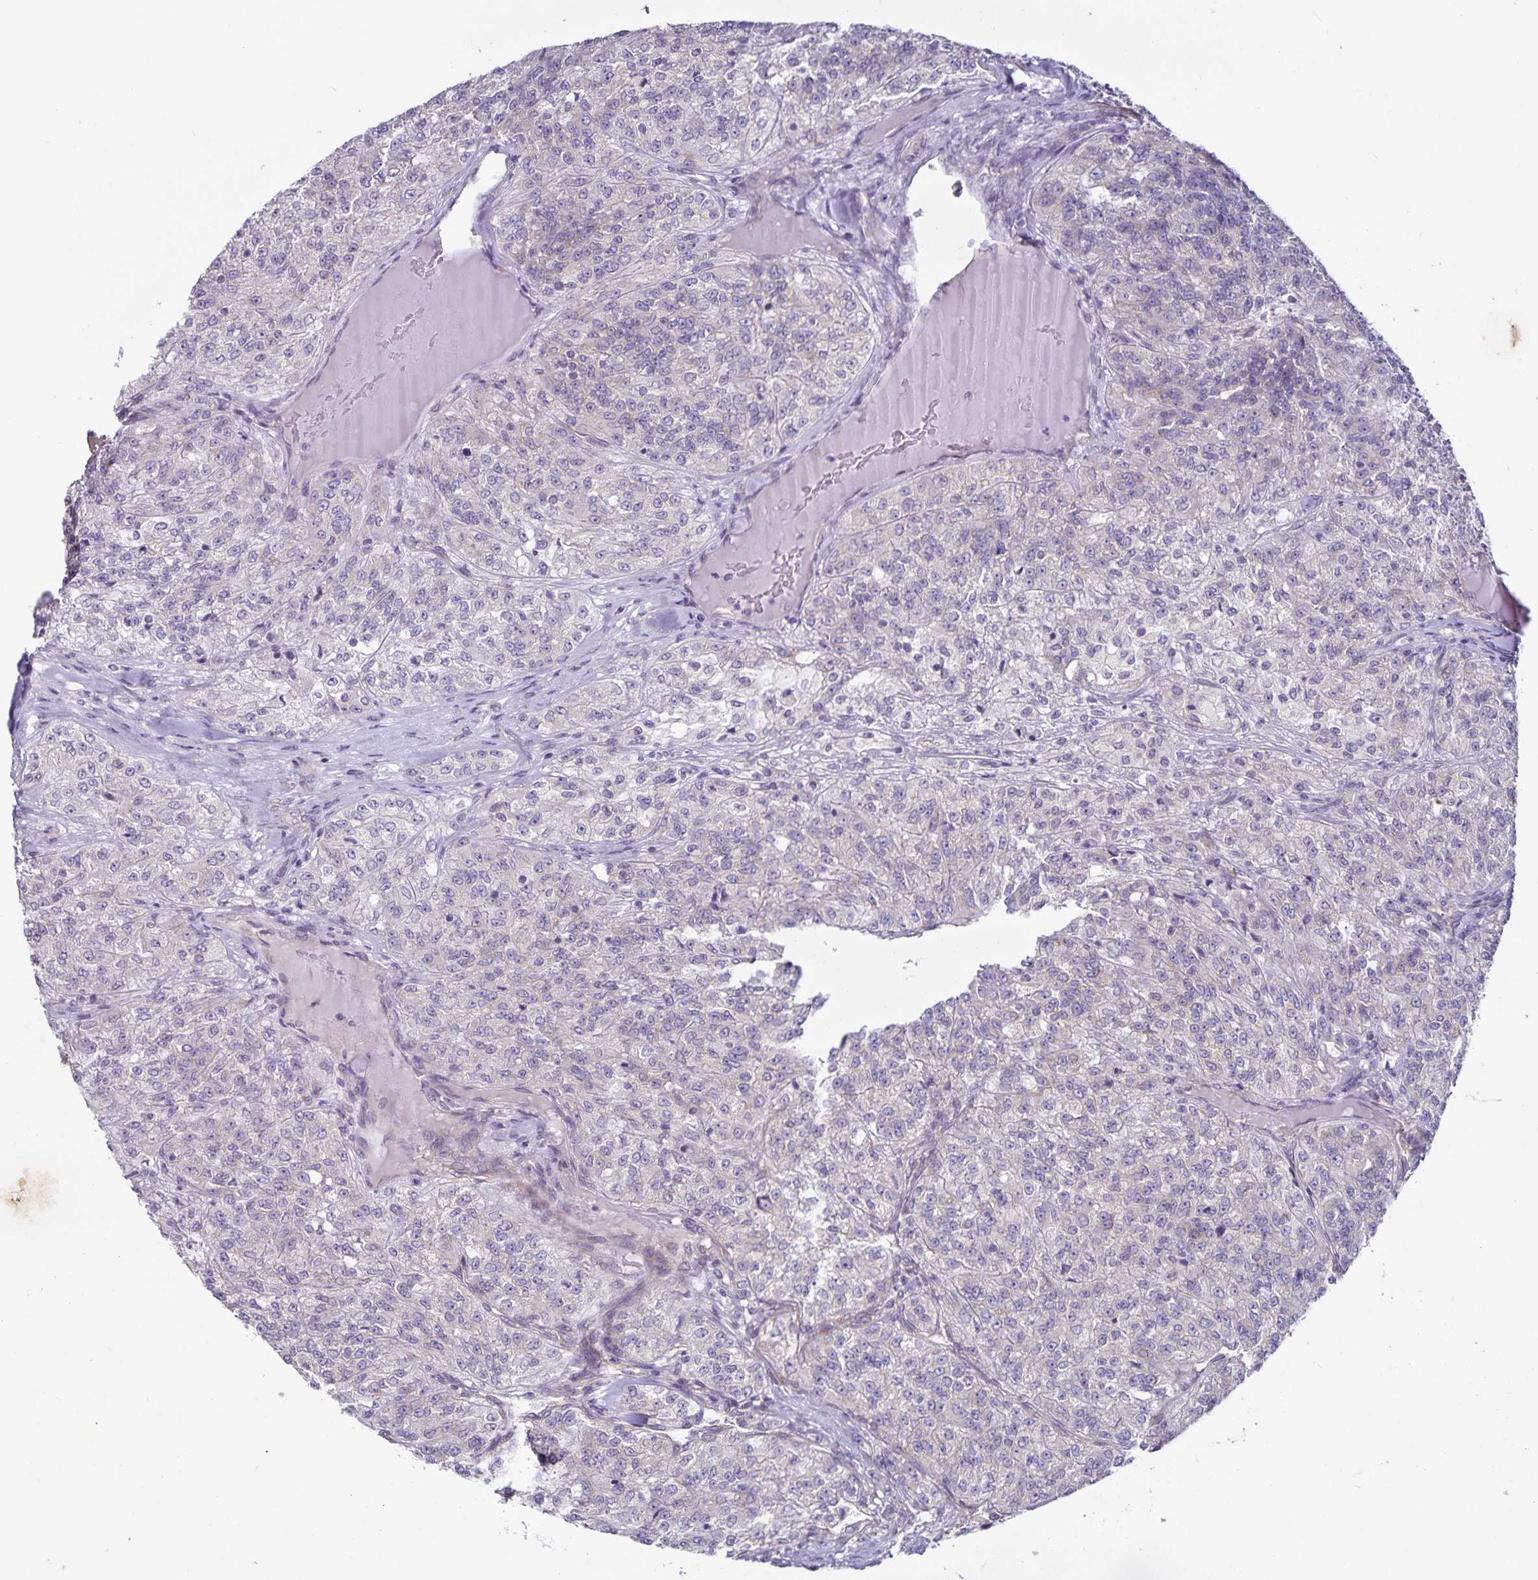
{"staining": {"intensity": "weak", "quantity": "<25%", "location": "cytoplasmic/membranous"}, "tissue": "renal cancer", "cell_type": "Tumor cells", "image_type": "cancer", "snomed": [{"axis": "morphology", "description": "Adenocarcinoma, NOS"}, {"axis": "topography", "description": "Kidney"}], "caption": "DAB immunohistochemical staining of human adenocarcinoma (renal) exhibits no significant positivity in tumor cells.", "gene": "FAM120A", "patient": {"sex": "female", "age": 63}}